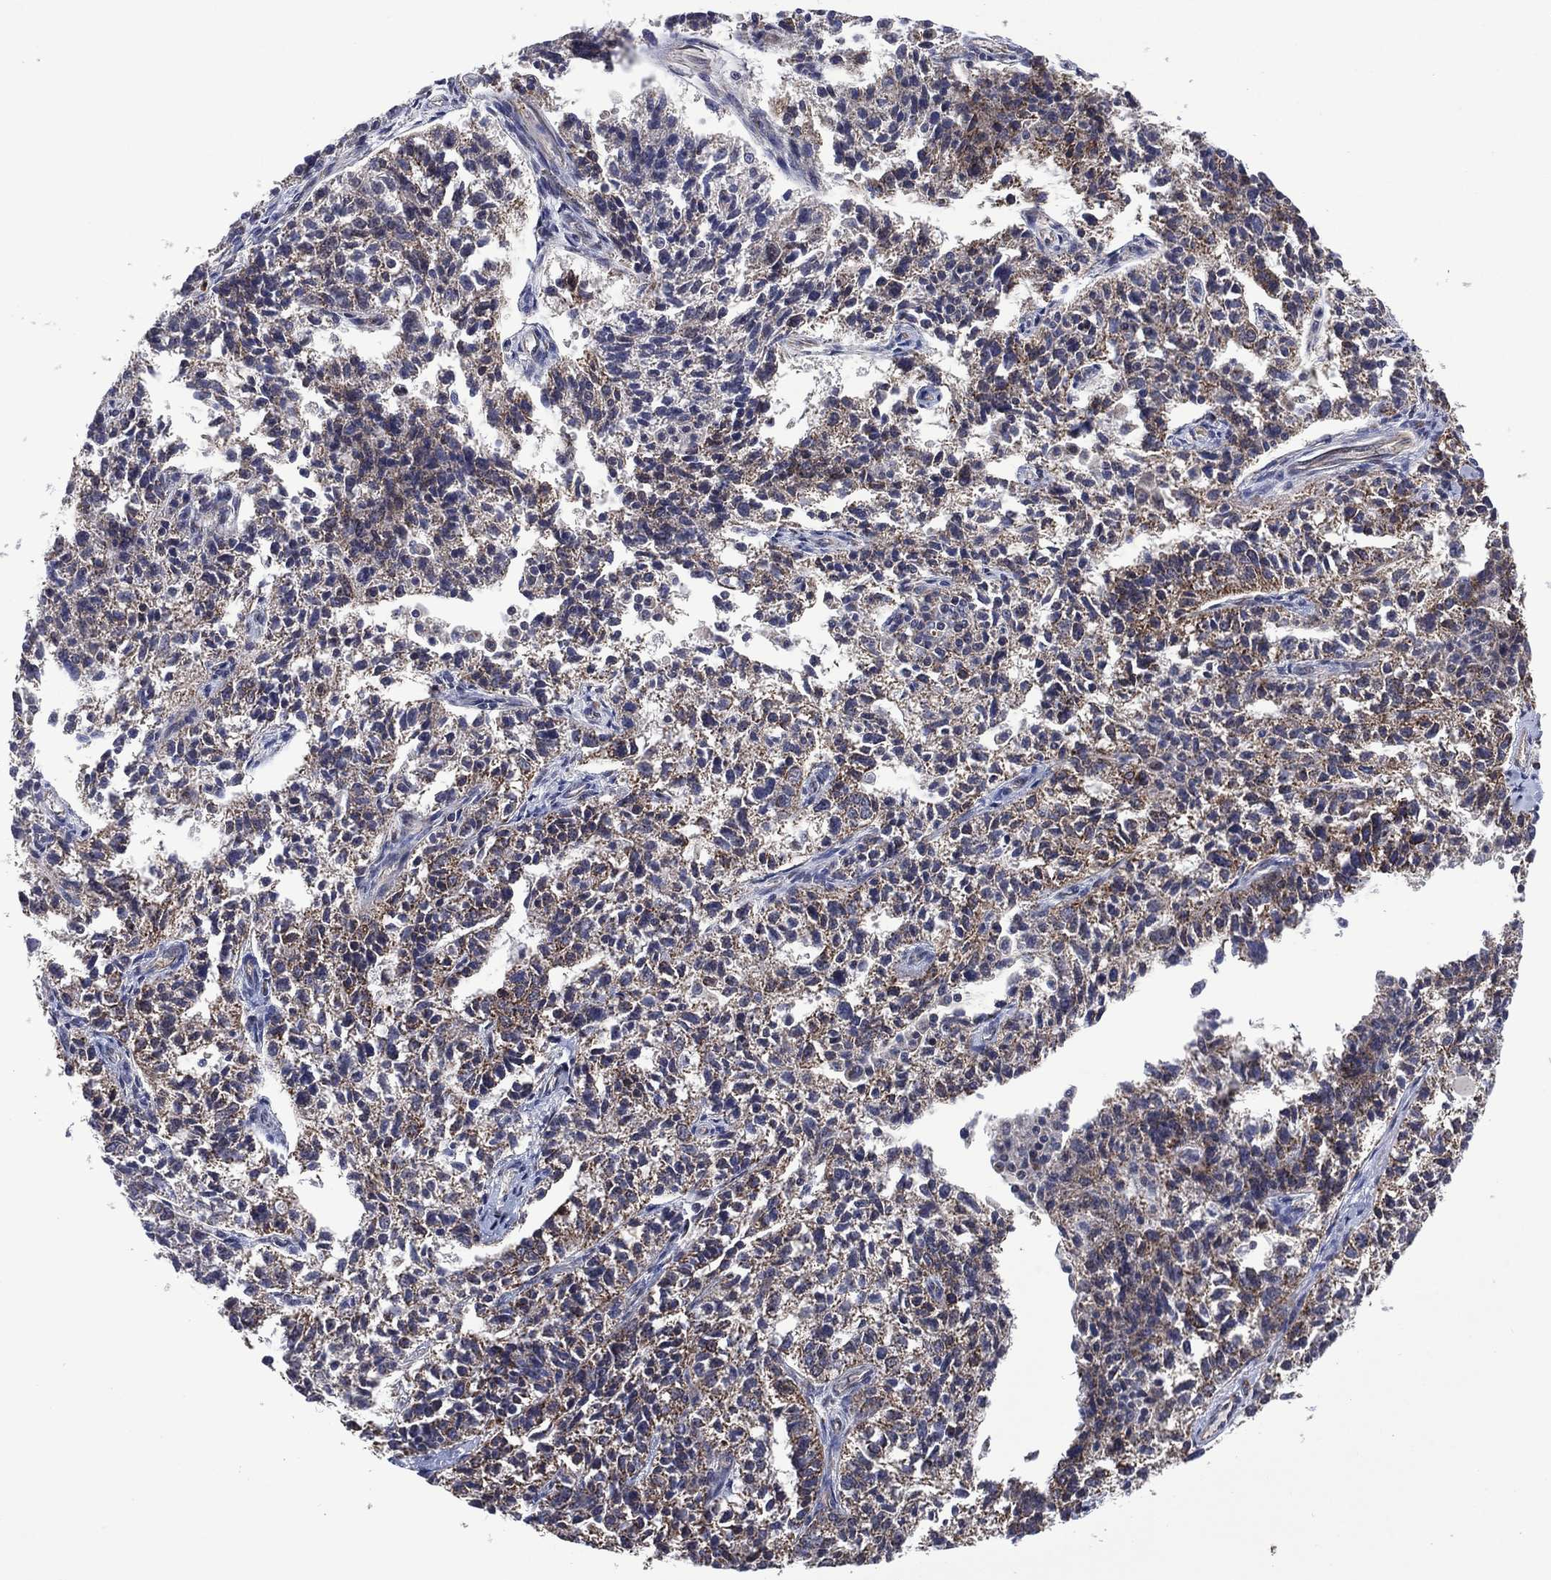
{"staining": {"intensity": "weak", "quantity": "25%-75%", "location": "cytoplasmic/membranous"}, "tissue": "ovarian cancer", "cell_type": "Tumor cells", "image_type": "cancer", "snomed": [{"axis": "morphology", "description": "Cystadenocarcinoma, serous, NOS"}, {"axis": "topography", "description": "Ovary"}], "caption": "The histopathology image reveals staining of serous cystadenocarcinoma (ovarian), revealing weak cytoplasmic/membranous protein staining (brown color) within tumor cells. (DAB (3,3'-diaminobenzidine) = brown stain, brightfield microscopy at high magnification).", "gene": "HTD2", "patient": {"sex": "female", "age": 71}}